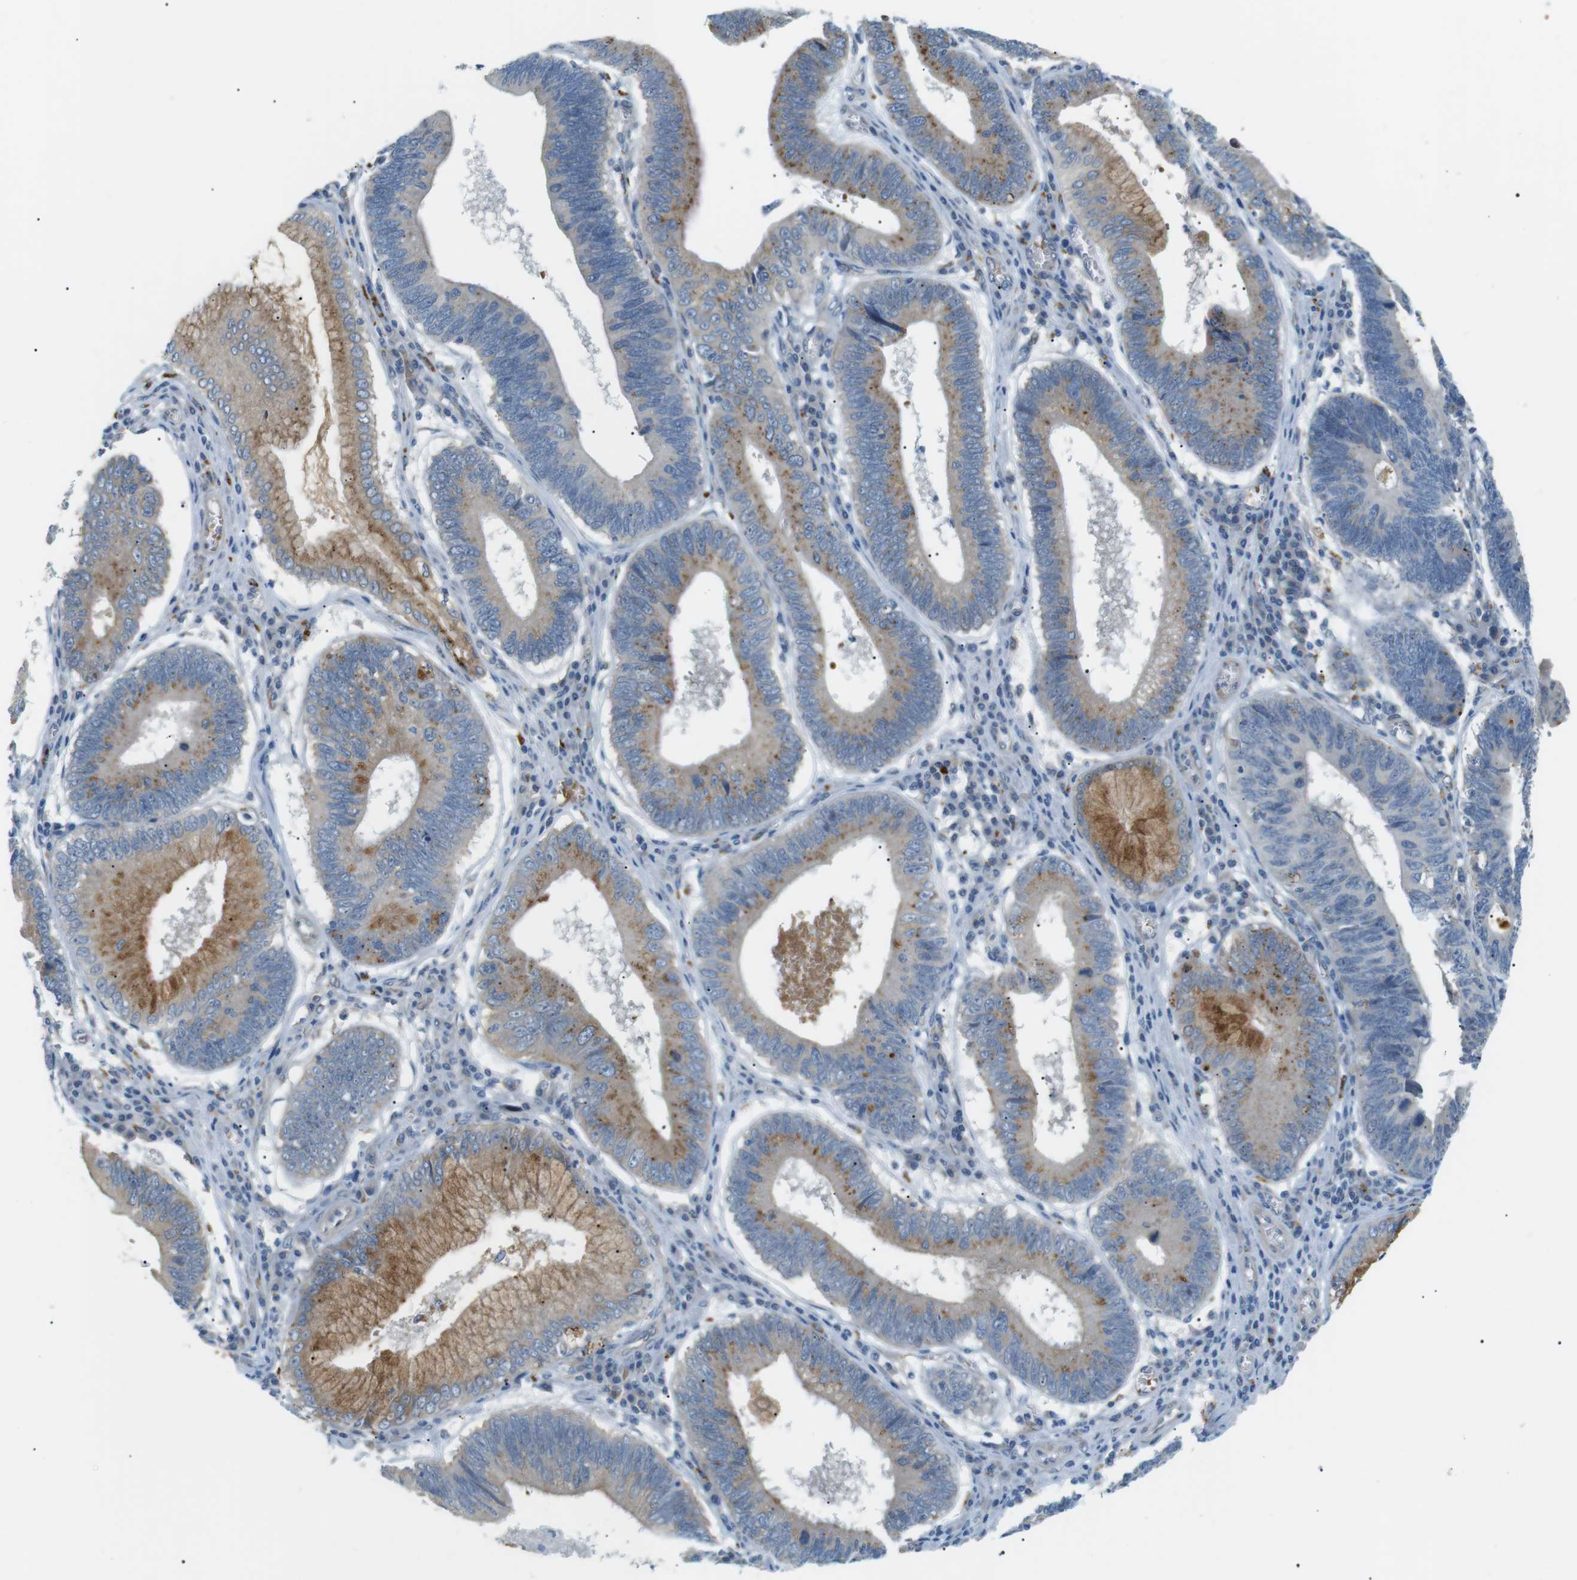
{"staining": {"intensity": "moderate", "quantity": "25%-75%", "location": "cytoplasmic/membranous"}, "tissue": "stomach cancer", "cell_type": "Tumor cells", "image_type": "cancer", "snomed": [{"axis": "morphology", "description": "Adenocarcinoma, NOS"}, {"axis": "topography", "description": "Stomach"}], "caption": "IHC photomicrograph of neoplastic tissue: human stomach cancer (adenocarcinoma) stained using immunohistochemistry (IHC) exhibits medium levels of moderate protein expression localized specifically in the cytoplasmic/membranous of tumor cells, appearing as a cytoplasmic/membranous brown color.", "gene": "B4GALNT2", "patient": {"sex": "male", "age": 59}}